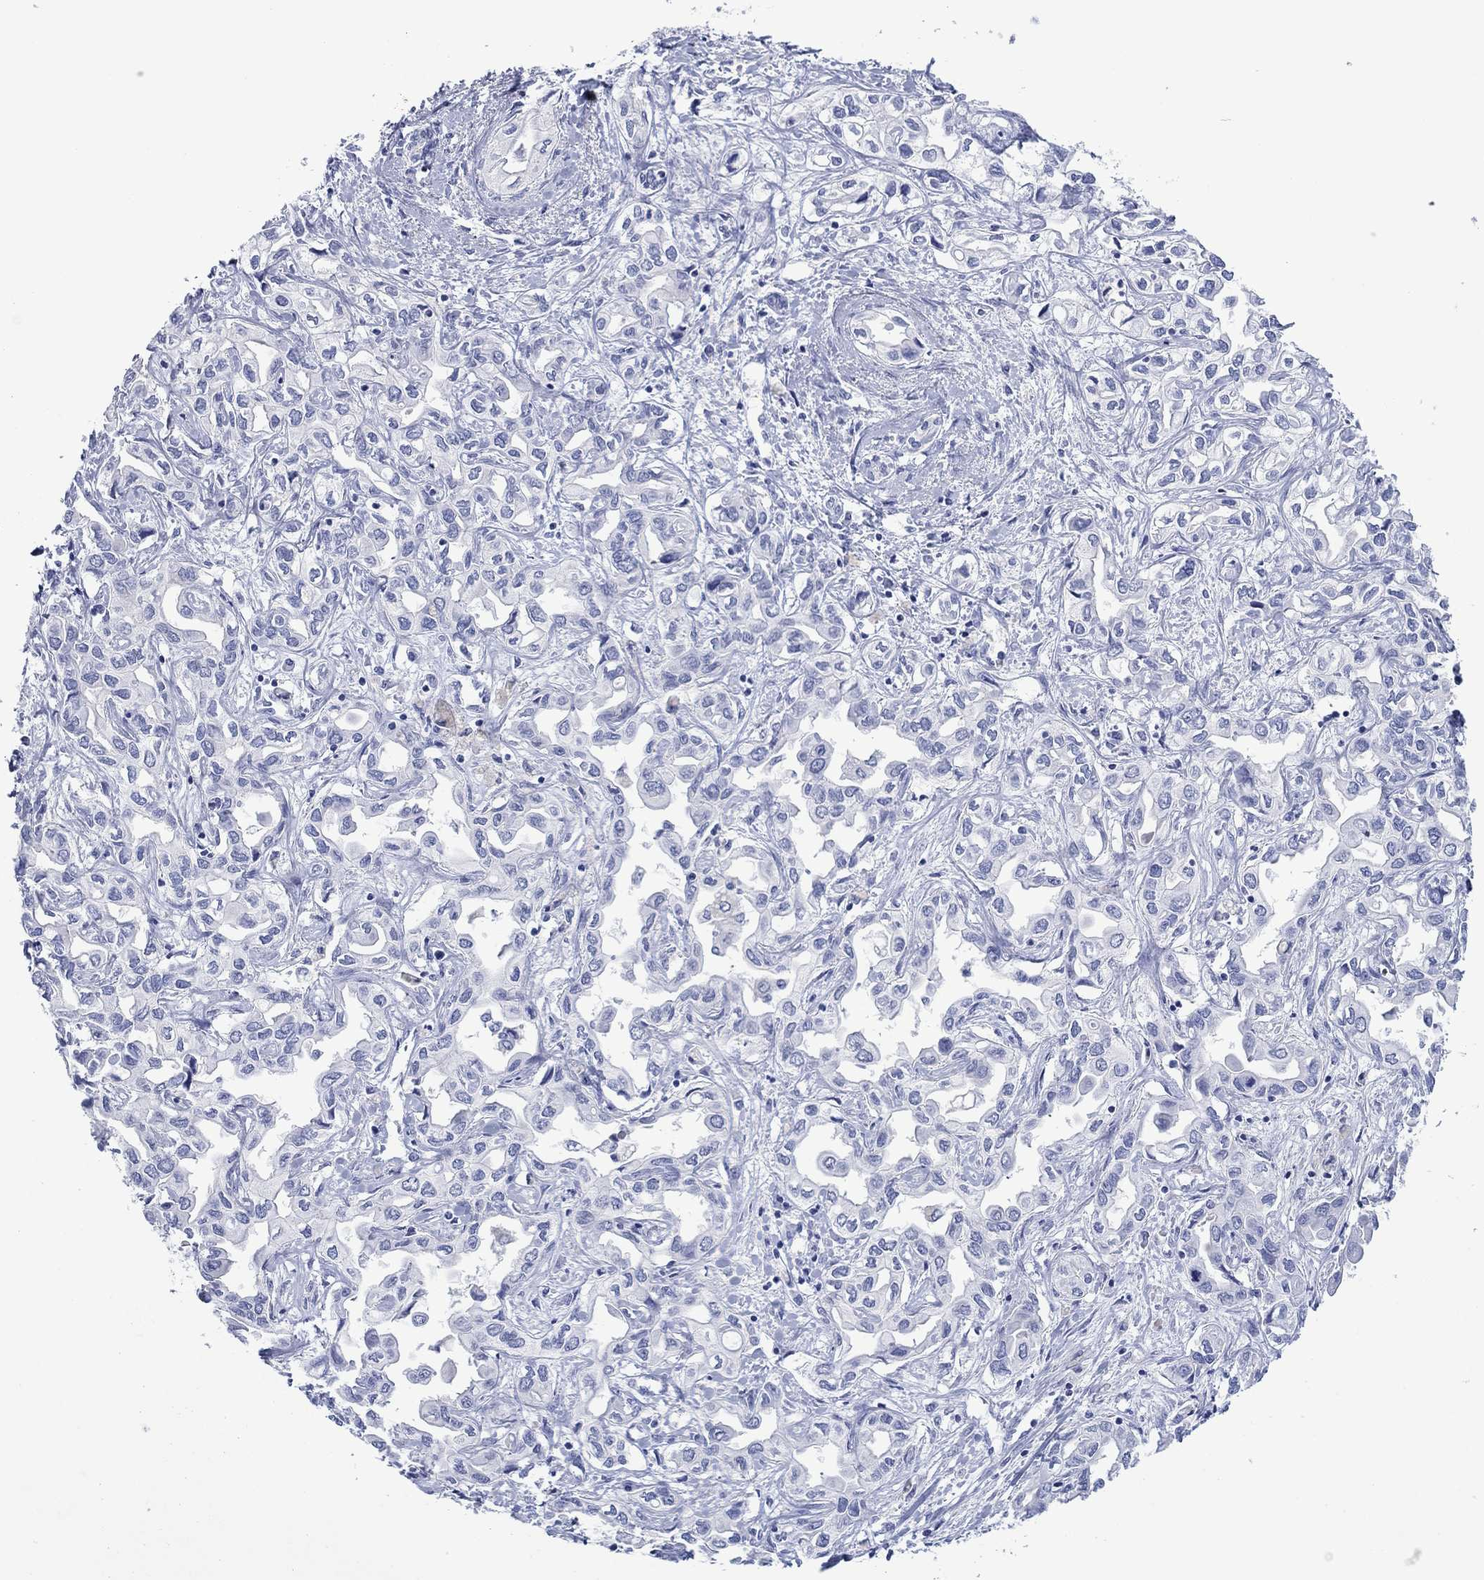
{"staining": {"intensity": "negative", "quantity": "none", "location": "none"}, "tissue": "liver cancer", "cell_type": "Tumor cells", "image_type": "cancer", "snomed": [{"axis": "morphology", "description": "Cholangiocarcinoma"}, {"axis": "topography", "description": "Liver"}], "caption": "This histopathology image is of cholangiocarcinoma (liver) stained with immunohistochemistry (IHC) to label a protein in brown with the nuclei are counter-stained blue. There is no positivity in tumor cells.", "gene": "MLANA", "patient": {"sex": "female", "age": 64}}